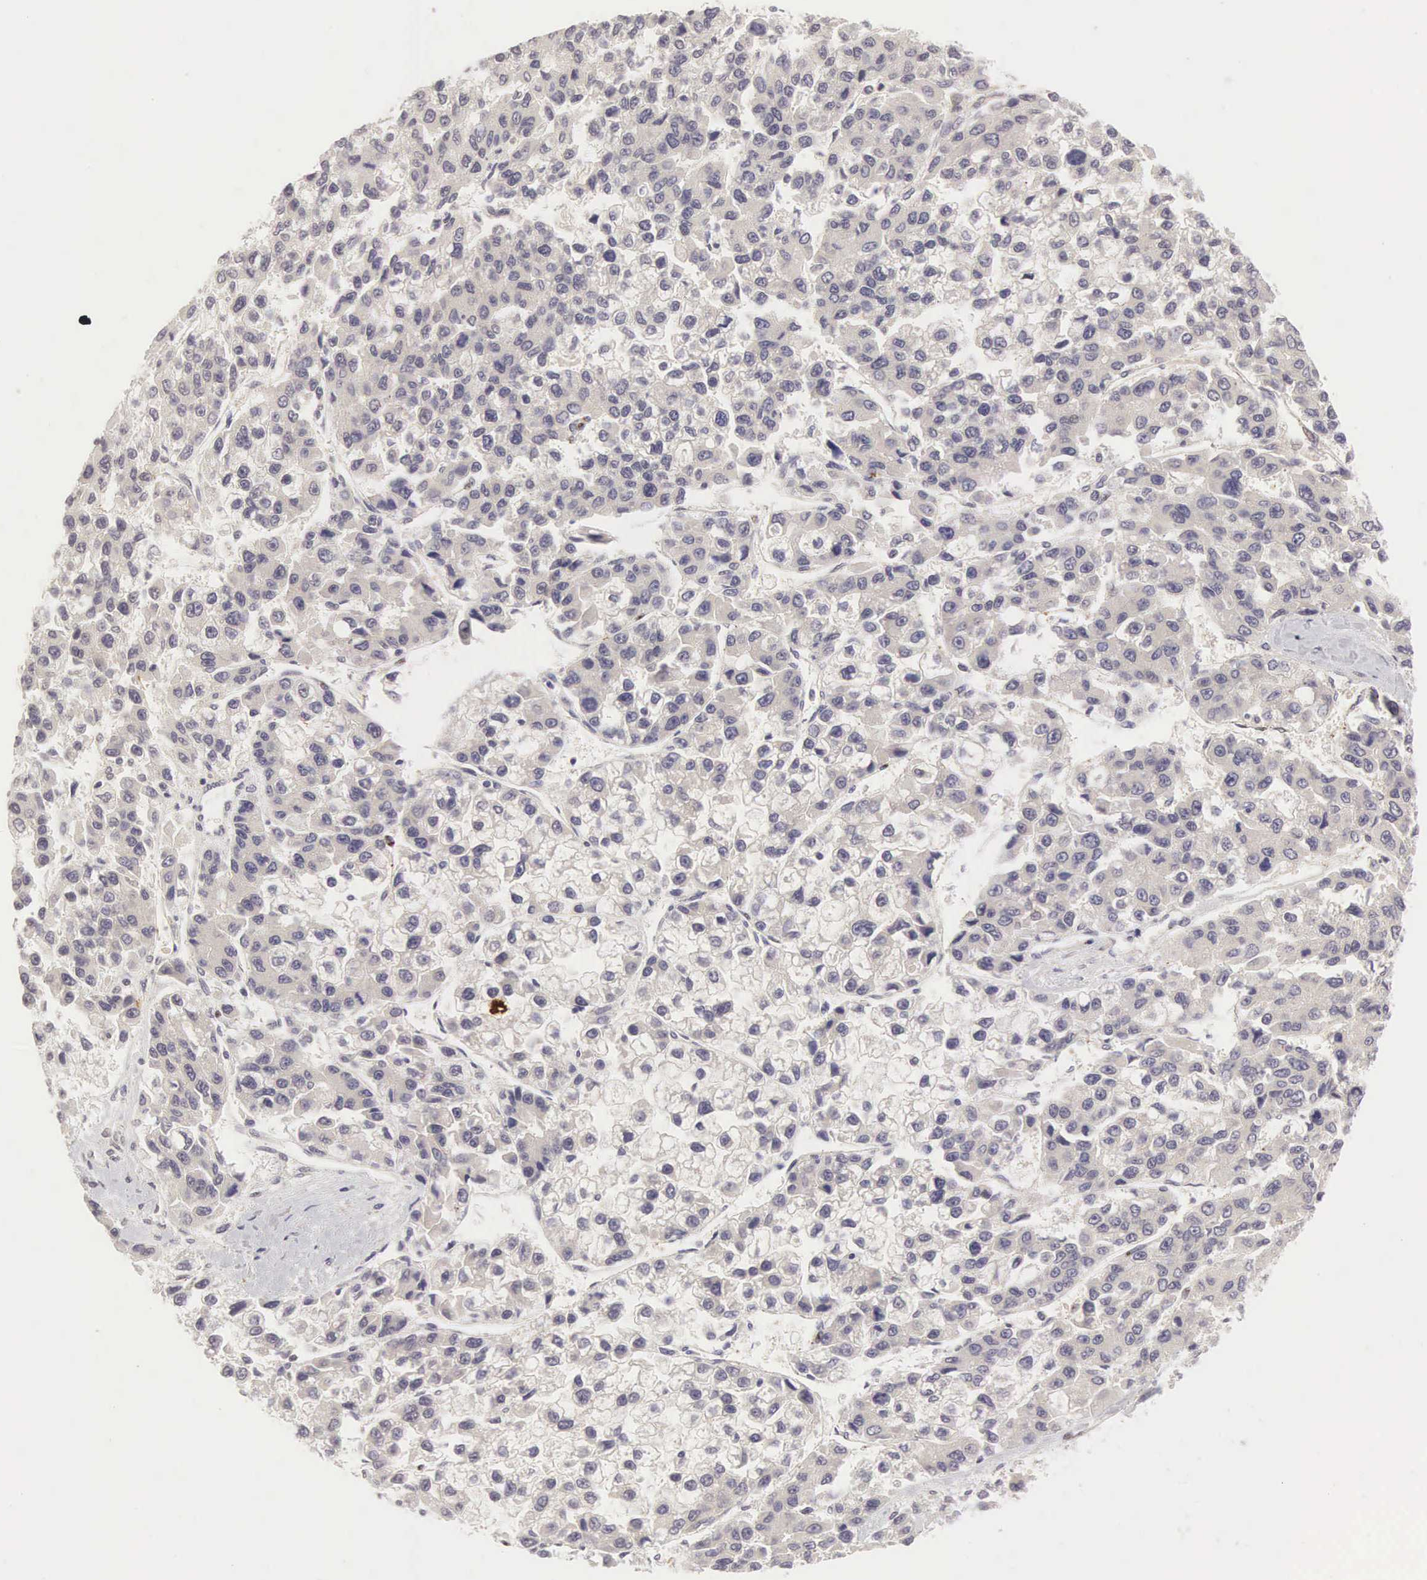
{"staining": {"intensity": "negative", "quantity": "none", "location": "none"}, "tissue": "liver cancer", "cell_type": "Tumor cells", "image_type": "cancer", "snomed": [{"axis": "morphology", "description": "Carcinoma, Hepatocellular, NOS"}, {"axis": "topography", "description": "Liver"}], "caption": "Immunohistochemistry (IHC) of human liver cancer demonstrates no expression in tumor cells. Brightfield microscopy of IHC stained with DAB (brown) and hematoxylin (blue), captured at high magnification.", "gene": "CD1A", "patient": {"sex": "female", "age": 66}}